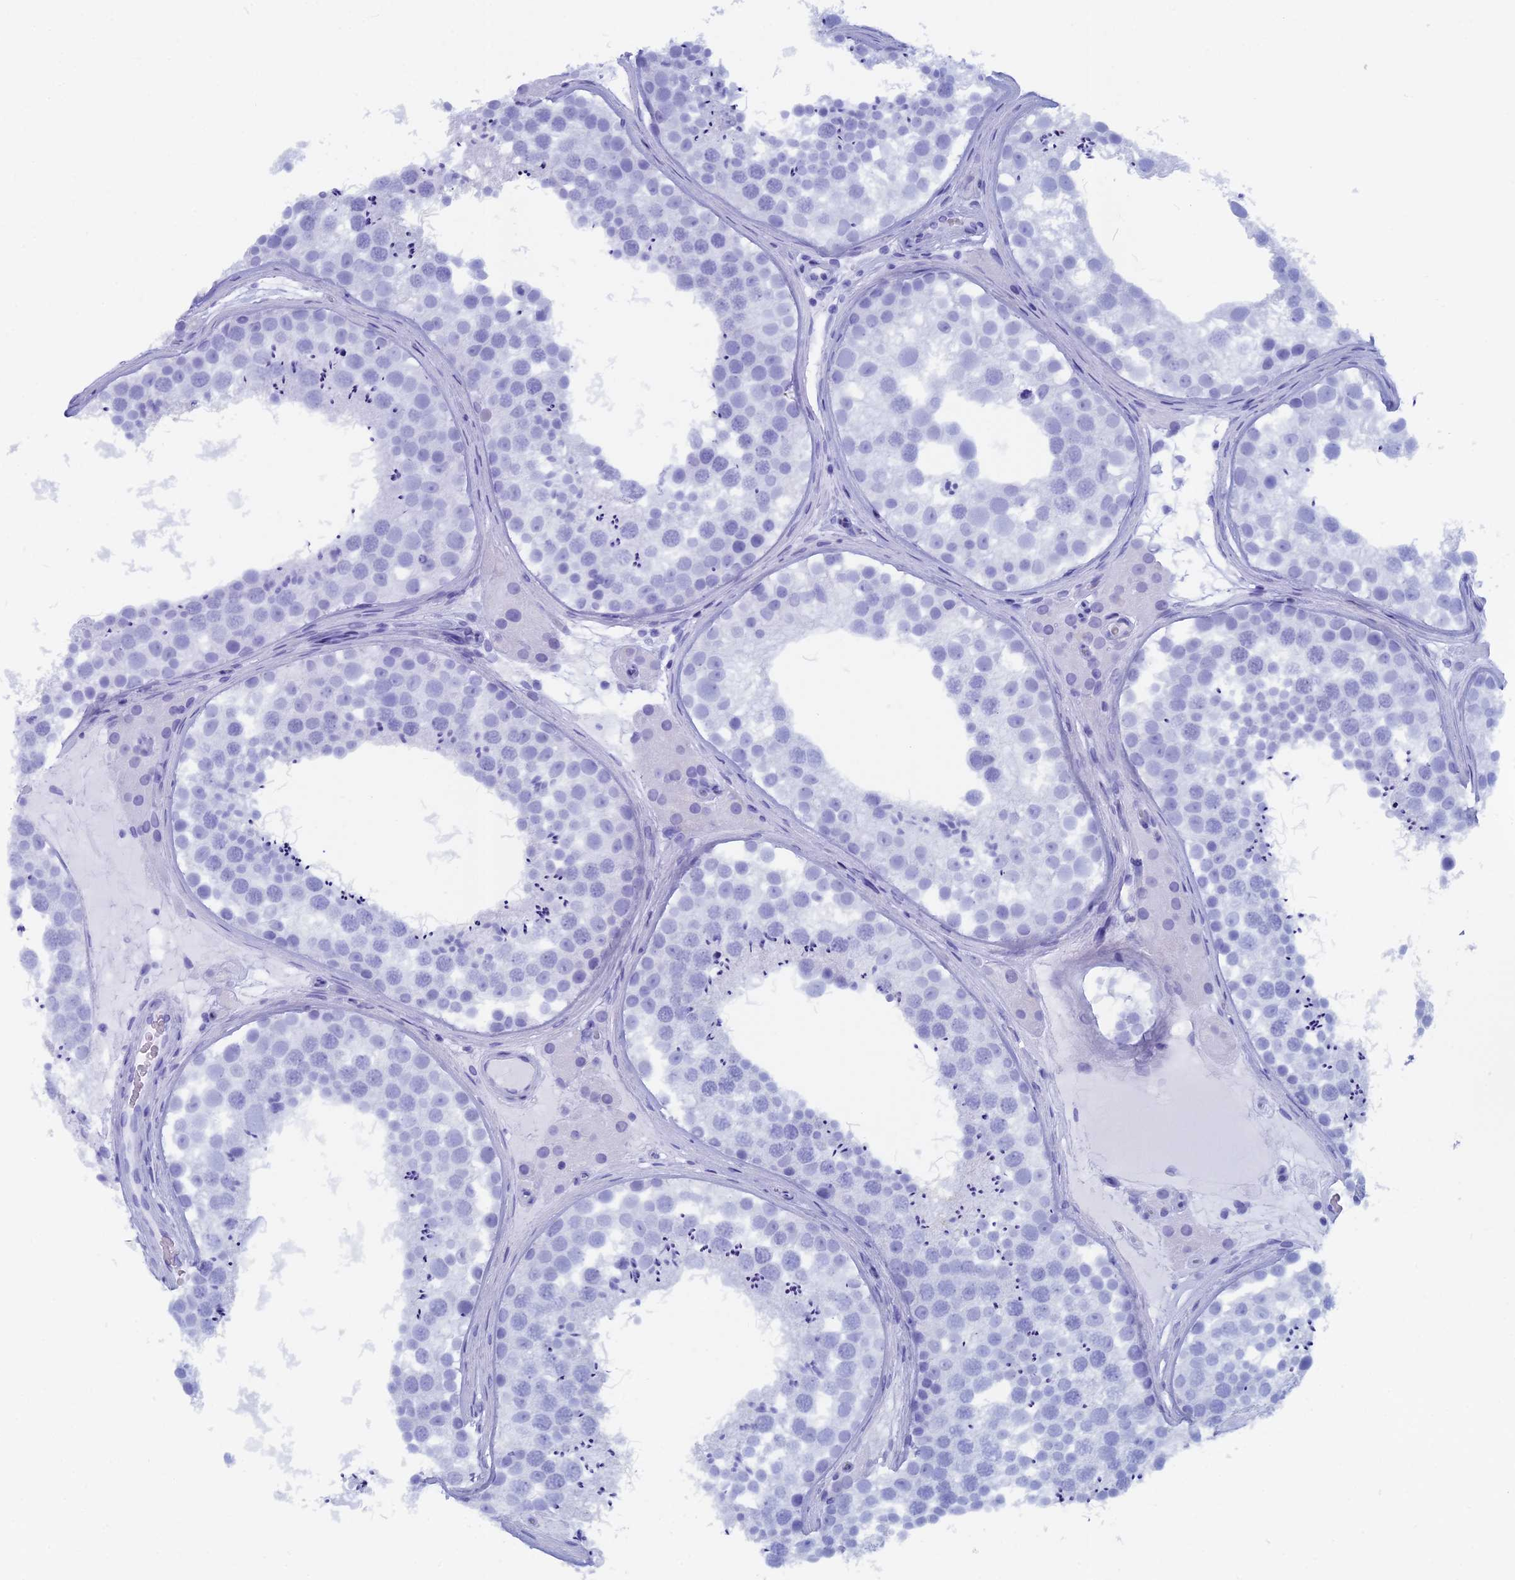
{"staining": {"intensity": "negative", "quantity": "none", "location": "none"}, "tissue": "testis", "cell_type": "Cells in seminiferous ducts", "image_type": "normal", "snomed": [{"axis": "morphology", "description": "Normal tissue, NOS"}, {"axis": "topography", "description": "Testis"}], "caption": "IHC of unremarkable testis demonstrates no staining in cells in seminiferous ducts.", "gene": "CAPS", "patient": {"sex": "male", "age": 46}}